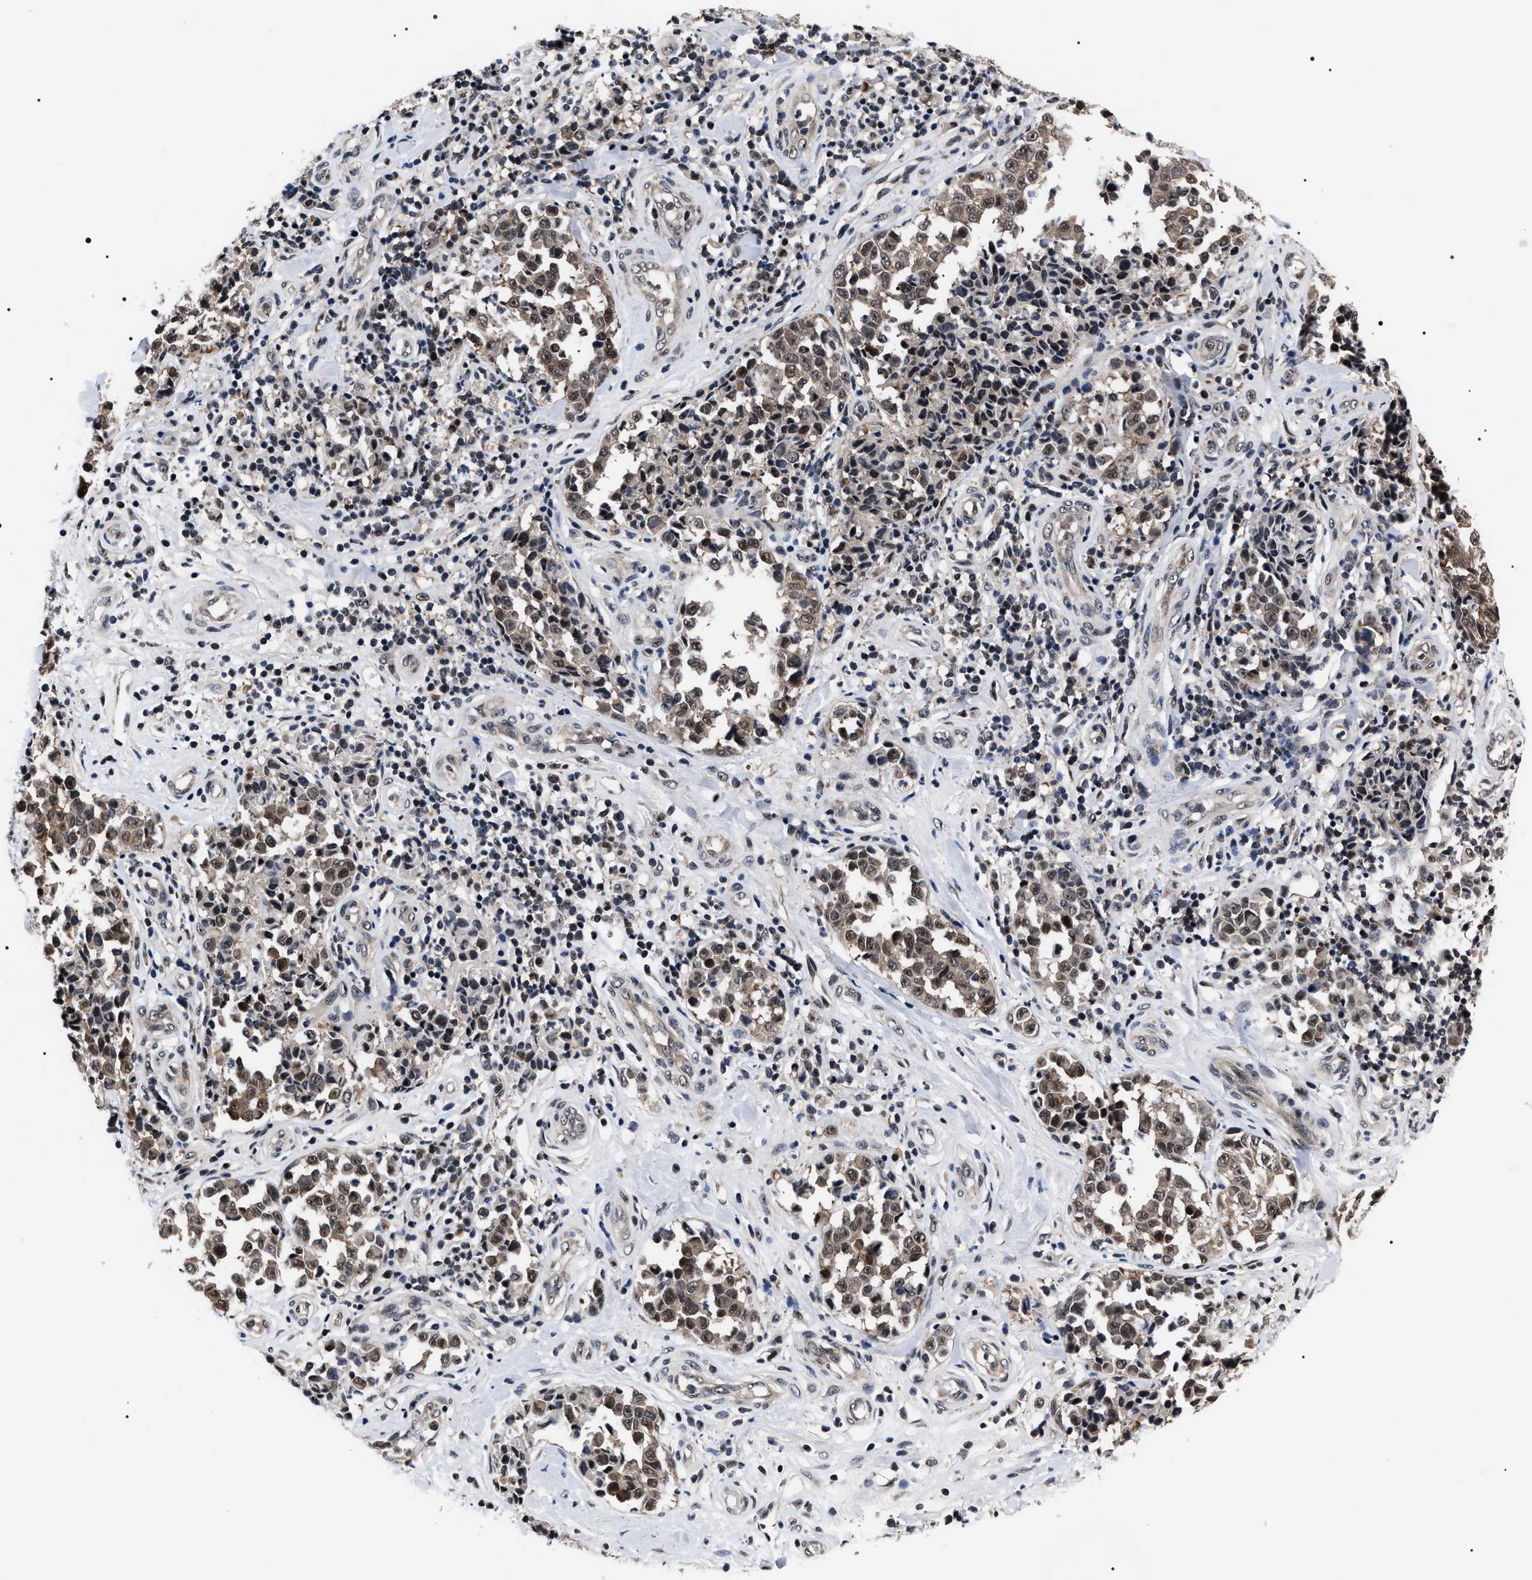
{"staining": {"intensity": "weak", "quantity": ">75%", "location": "cytoplasmic/membranous"}, "tissue": "melanoma", "cell_type": "Tumor cells", "image_type": "cancer", "snomed": [{"axis": "morphology", "description": "Malignant melanoma, NOS"}, {"axis": "topography", "description": "Skin"}], "caption": "Malignant melanoma stained with a brown dye demonstrates weak cytoplasmic/membranous positive positivity in about >75% of tumor cells.", "gene": "CSNK2A1", "patient": {"sex": "female", "age": 64}}